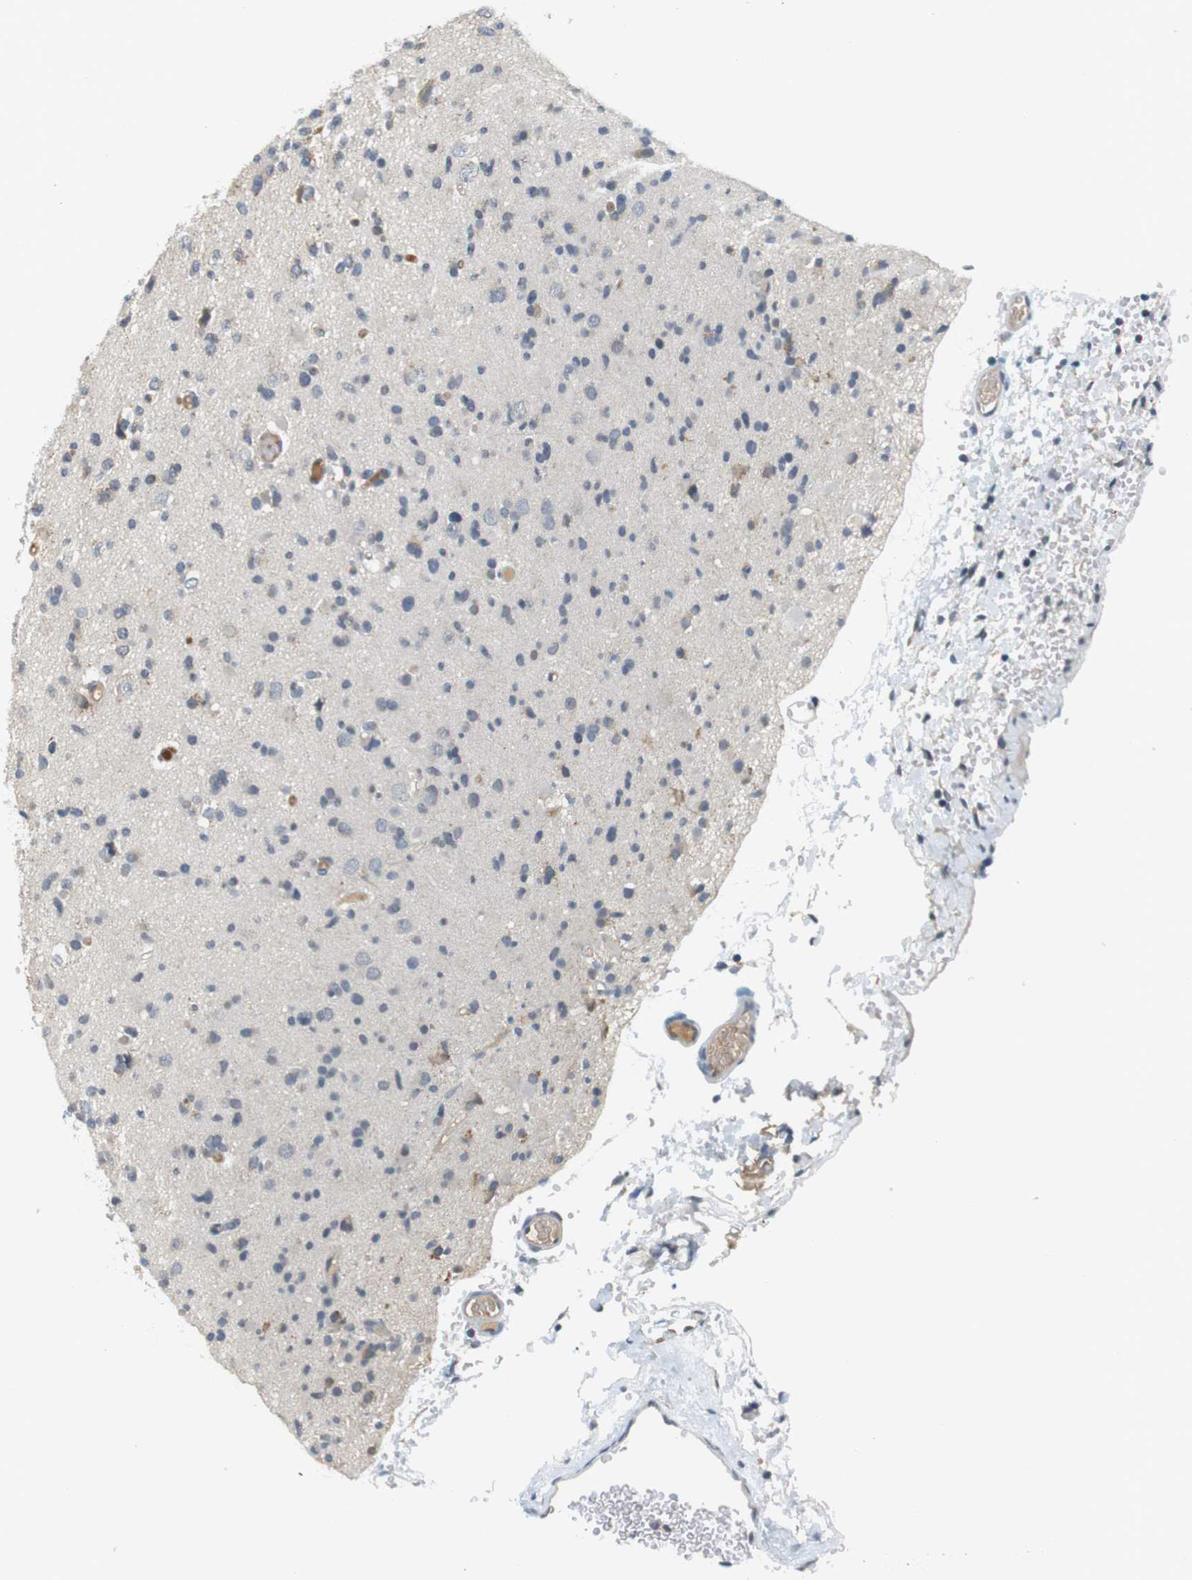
{"staining": {"intensity": "negative", "quantity": "none", "location": "none"}, "tissue": "glioma", "cell_type": "Tumor cells", "image_type": "cancer", "snomed": [{"axis": "morphology", "description": "Glioma, malignant, Low grade"}, {"axis": "topography", "description": "Brain"}], "caption": "This is a photomicrograph of immunohistochemistry (IHC) staining of glioma, which shows no staining in tumor cells.", "gene": "WNT7A", "patient": {"sex": "female", "age": 22}}